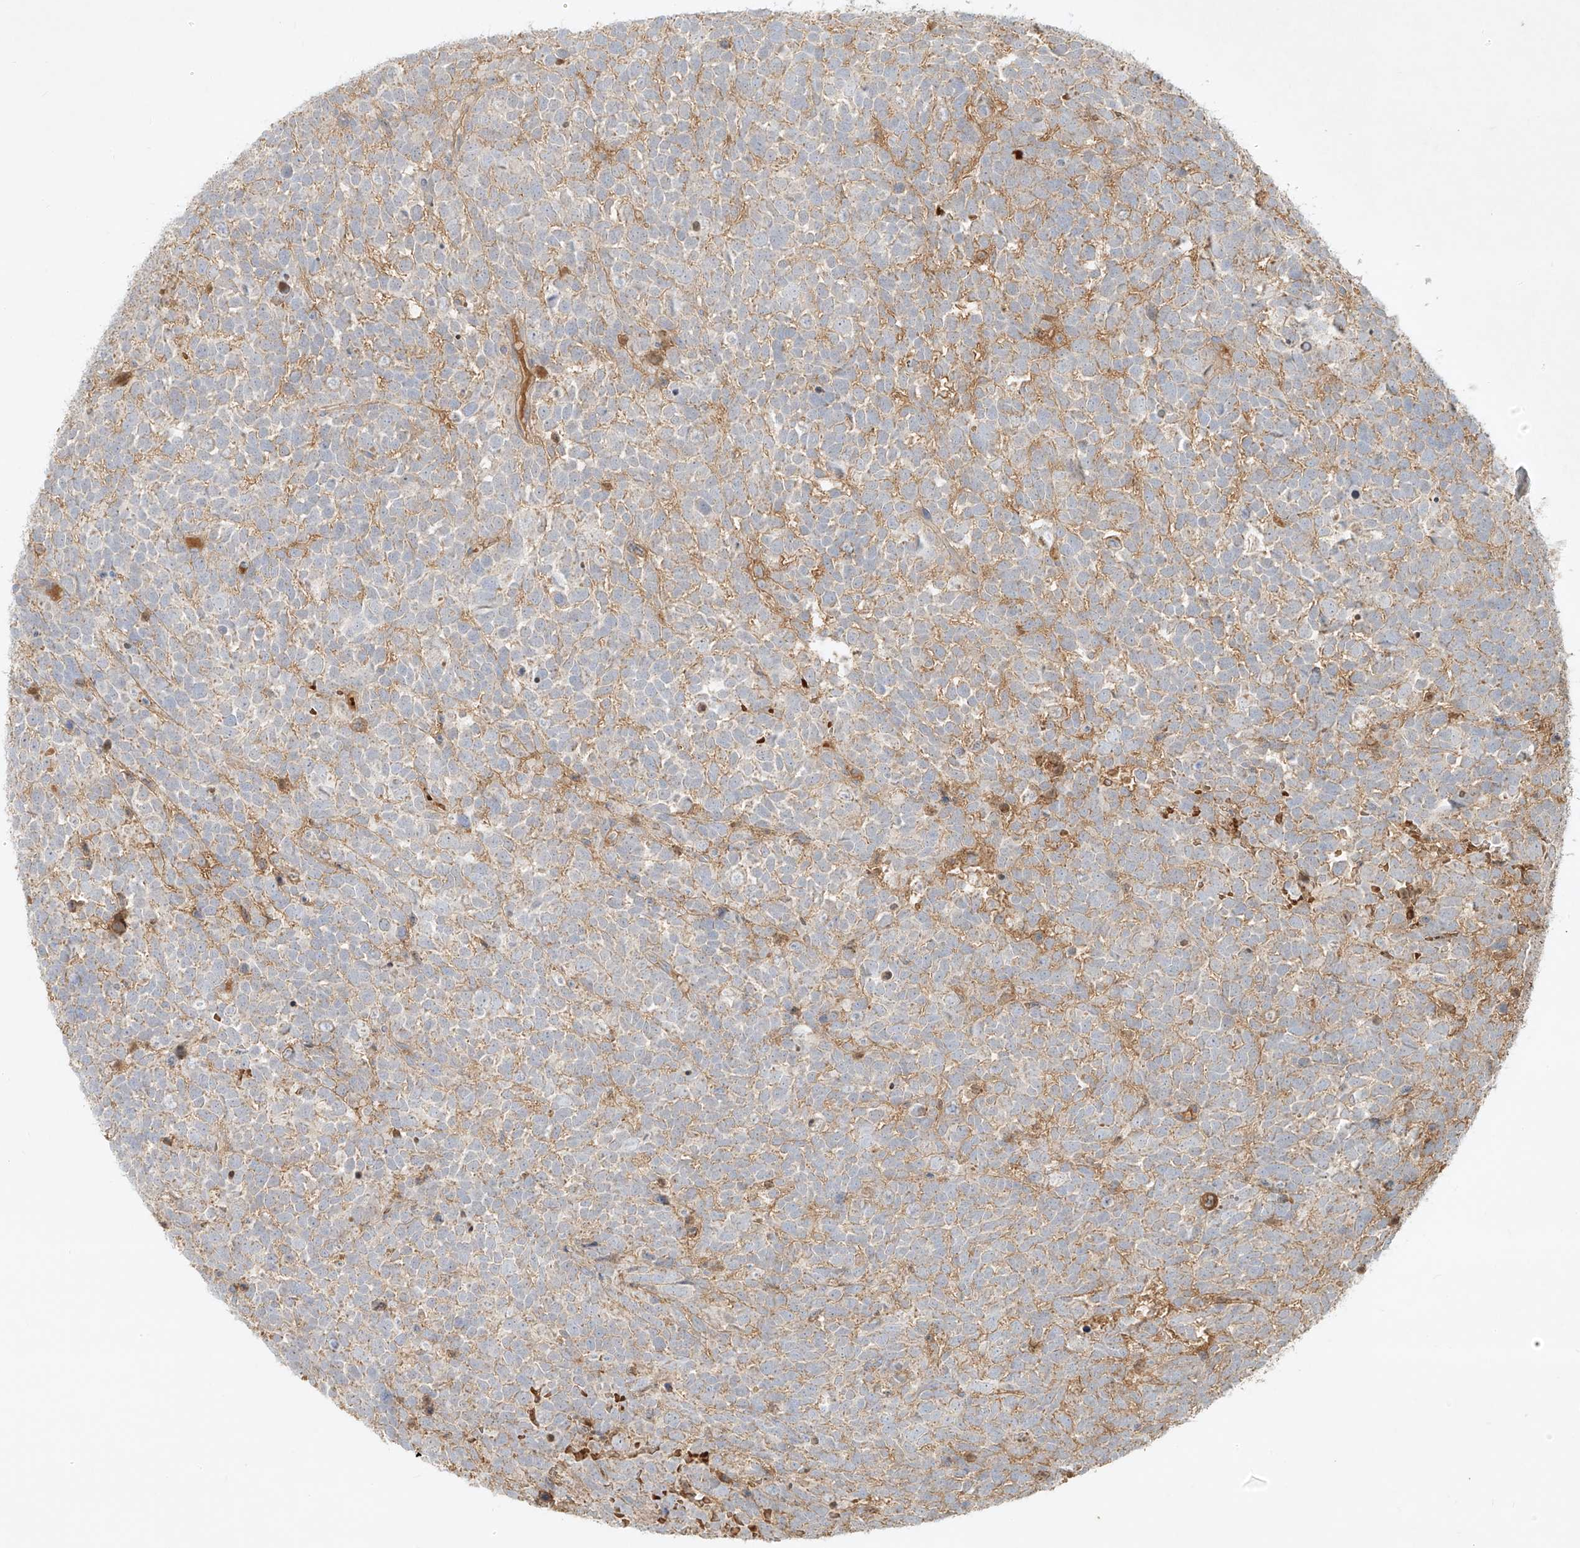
{"staining": {"intensity": "negative", "quantity": "none", "location": "none"}, "tissue": "urothelial cancer", "cell_type": "Tumor cells", "image_type": "cancer", "snomed": [{"axis": "morphology", "description": "Urothelial carcinoma, High grade"}, {"axis": "topography", "description": "Urinary bladder"}], "caption": "This is a micrograph of immunohistochemistry staining of urothelial carcinoma (high-grade), which shows no staining in tumor cells.", "gene": "KPNA7", "patient": {"sex": "female", "age": 82}}